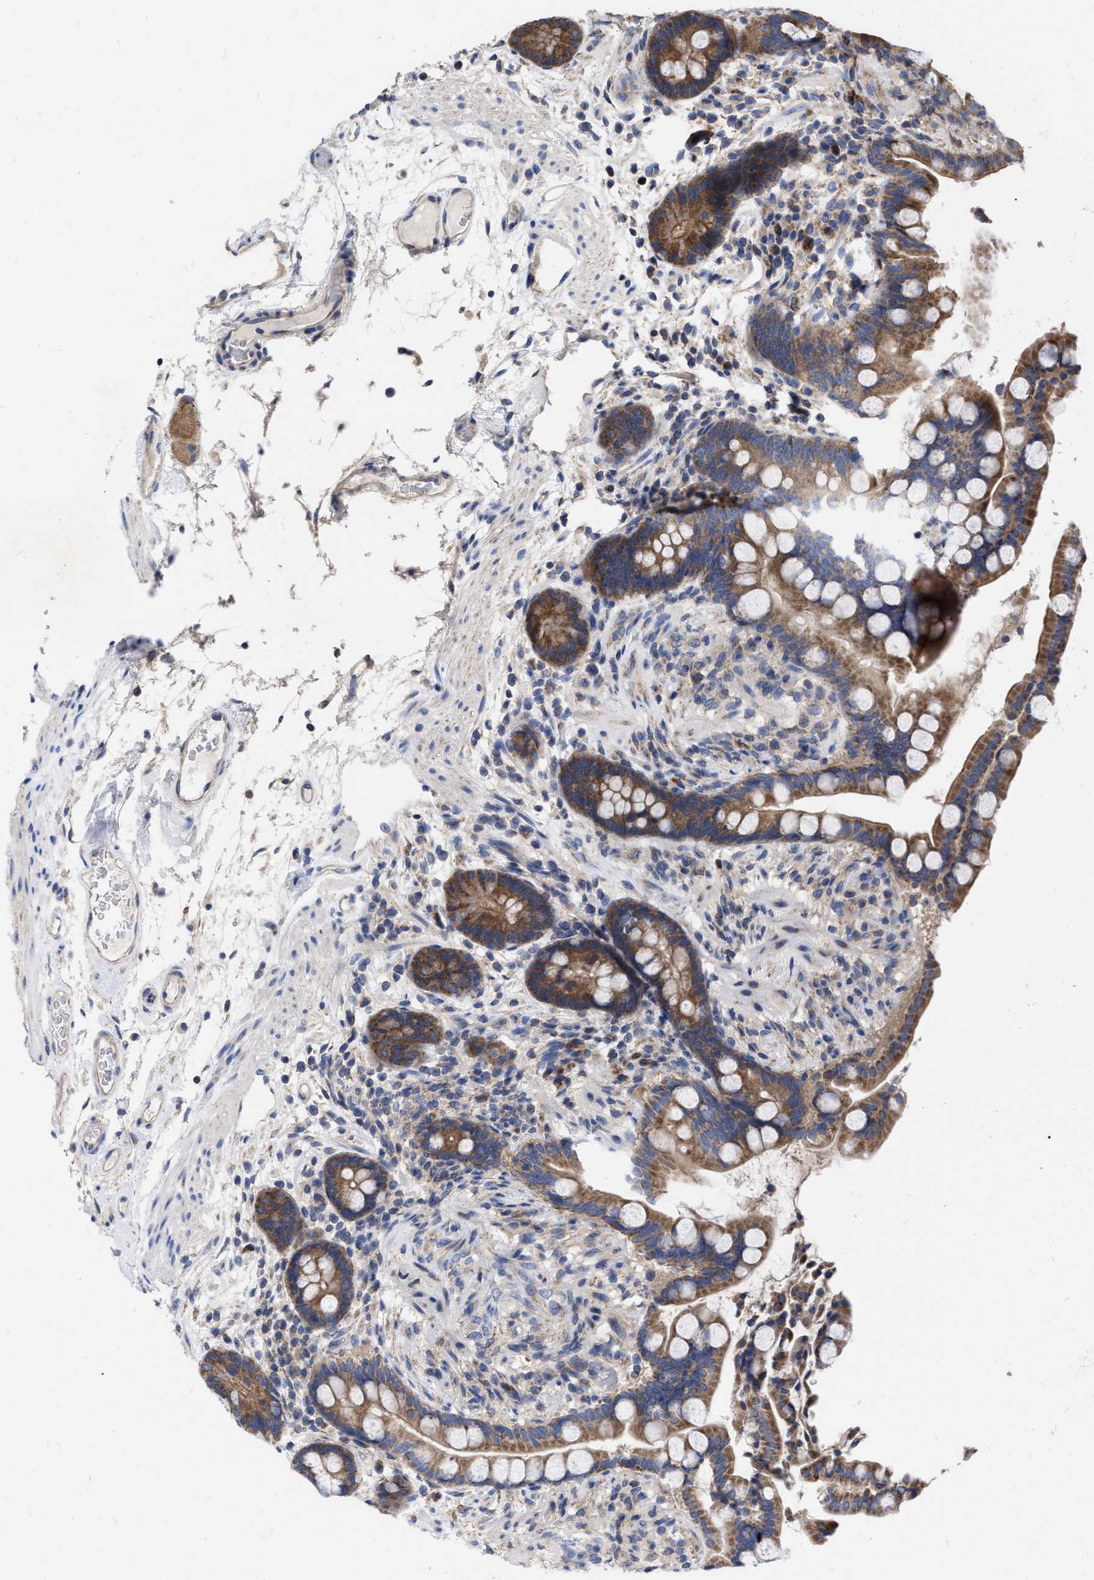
{"staining": {"intensity": "moderate", "quantity": ">75%", "location": "cytoplasmic/membranous"}, "tissue": "colon", "cell_type": "Endothelial cells", "image_type": "normal", "snomed": [{"axis": "morphology", "description": "Normal tissue, NOS"}, {"axis": "topography", "description": "Colon"}], "caption": "Protein expression analysis of unremarkable colon displays moderate cytoplasmic/membranous positivity in about >75% of endothelial cells.", "gene": "CDKN2C", "patient": {"sex": "male", "age": 73}}